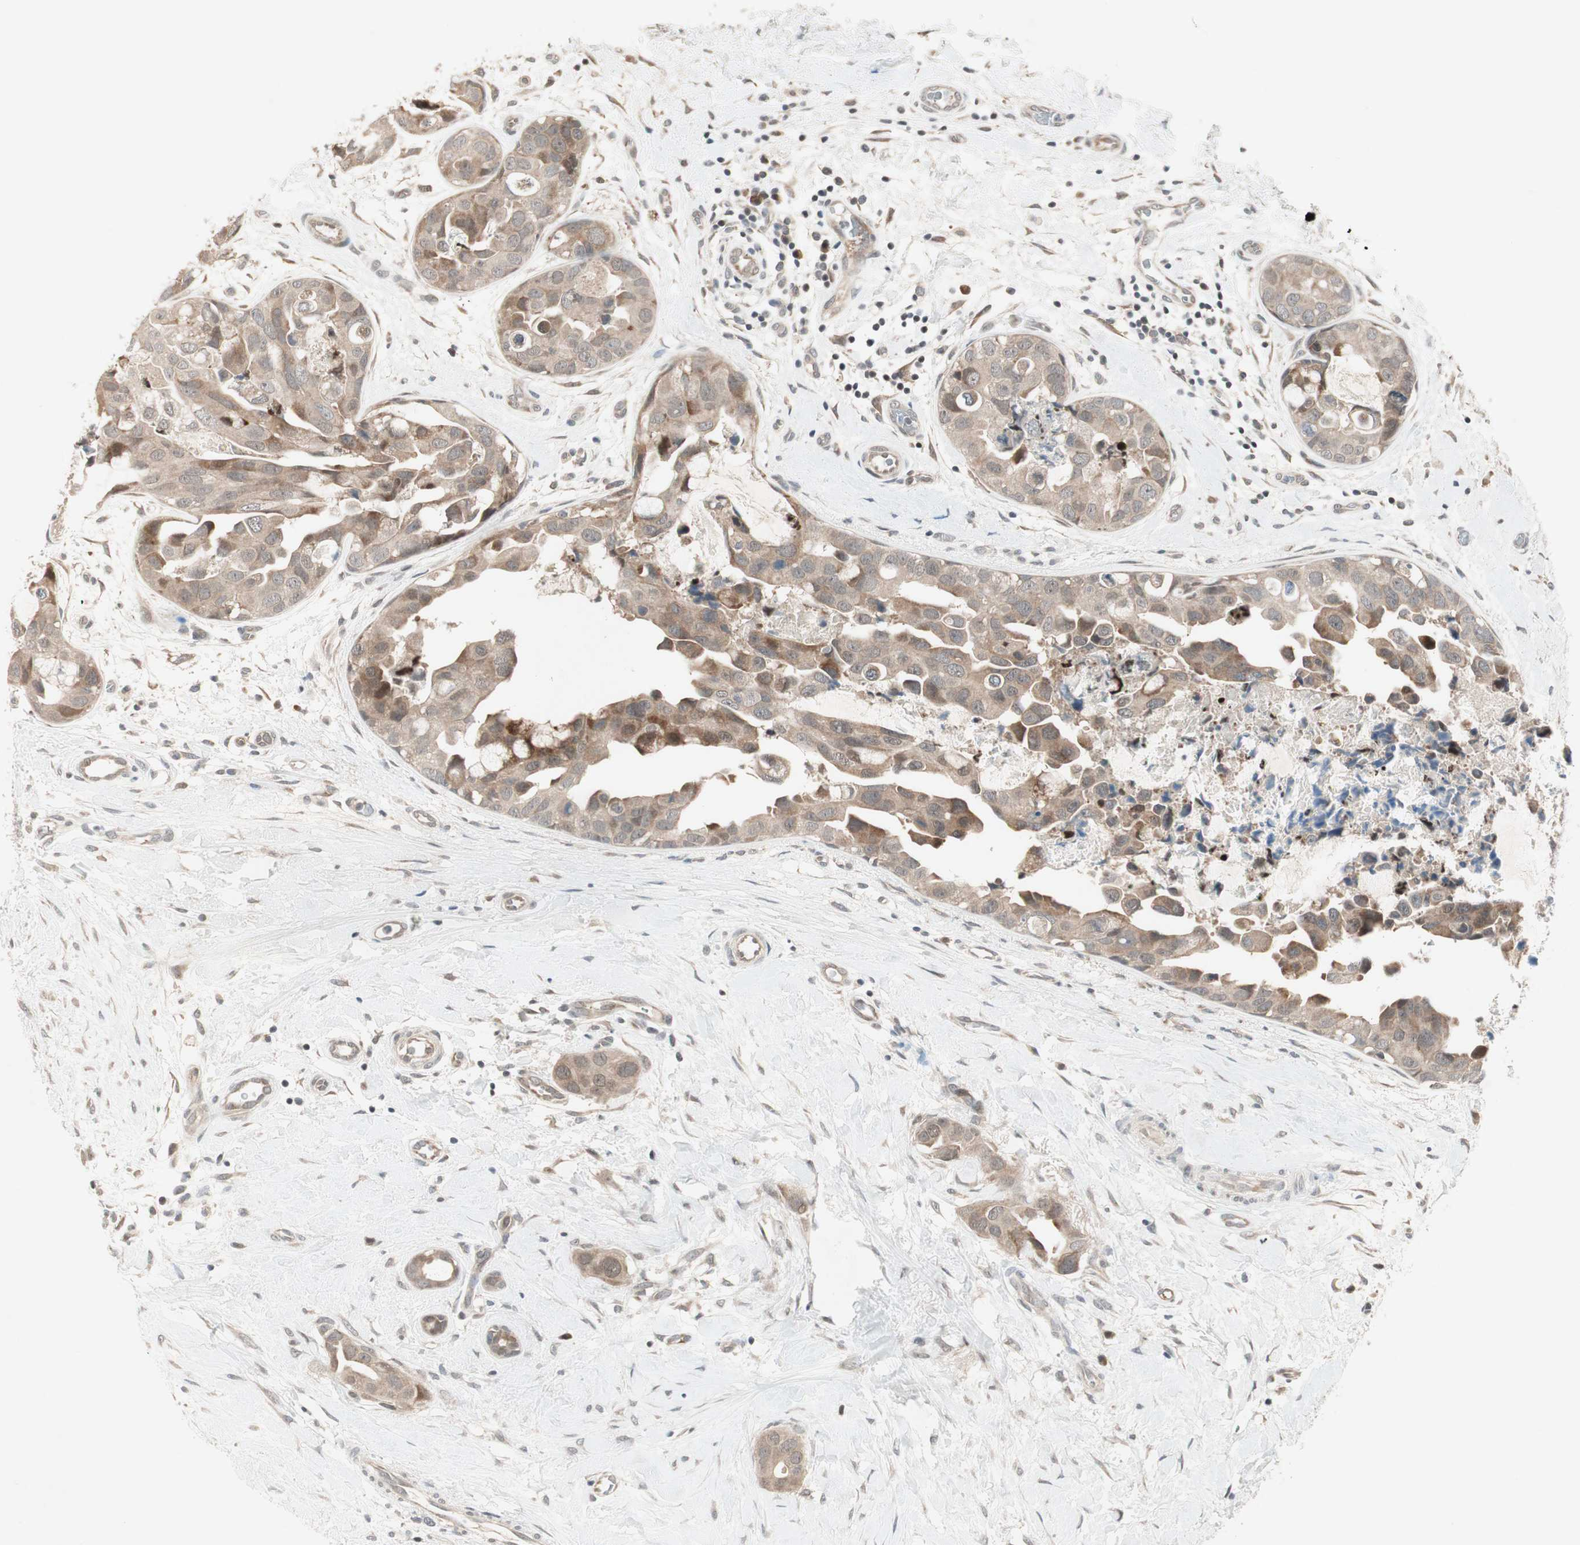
{"staining": {"intensity": "moderate", "quantity": "25%-75%", "location": "cytoplasmic/membranous,nuclear"}, "tissue": "breast cancer", "cell_type": "Tumor cells", "image_type": "cancer", "snomed": [{"axis": "morphology", "description": "Duct carcinoma"}, {"axis": "topography", "description": "Breast"}], "caption": "Immunohistochemistry micrograph of human breast infiltrating ductal carcinoma stained for a protein (brown), which reveals medium levels of moderate cytoplasmic/membranous and nuclear expression in approximately 25%-75% of tumor cells.", "gene": "PGBD1", "patient": {"sex": "female", "age": 40}}